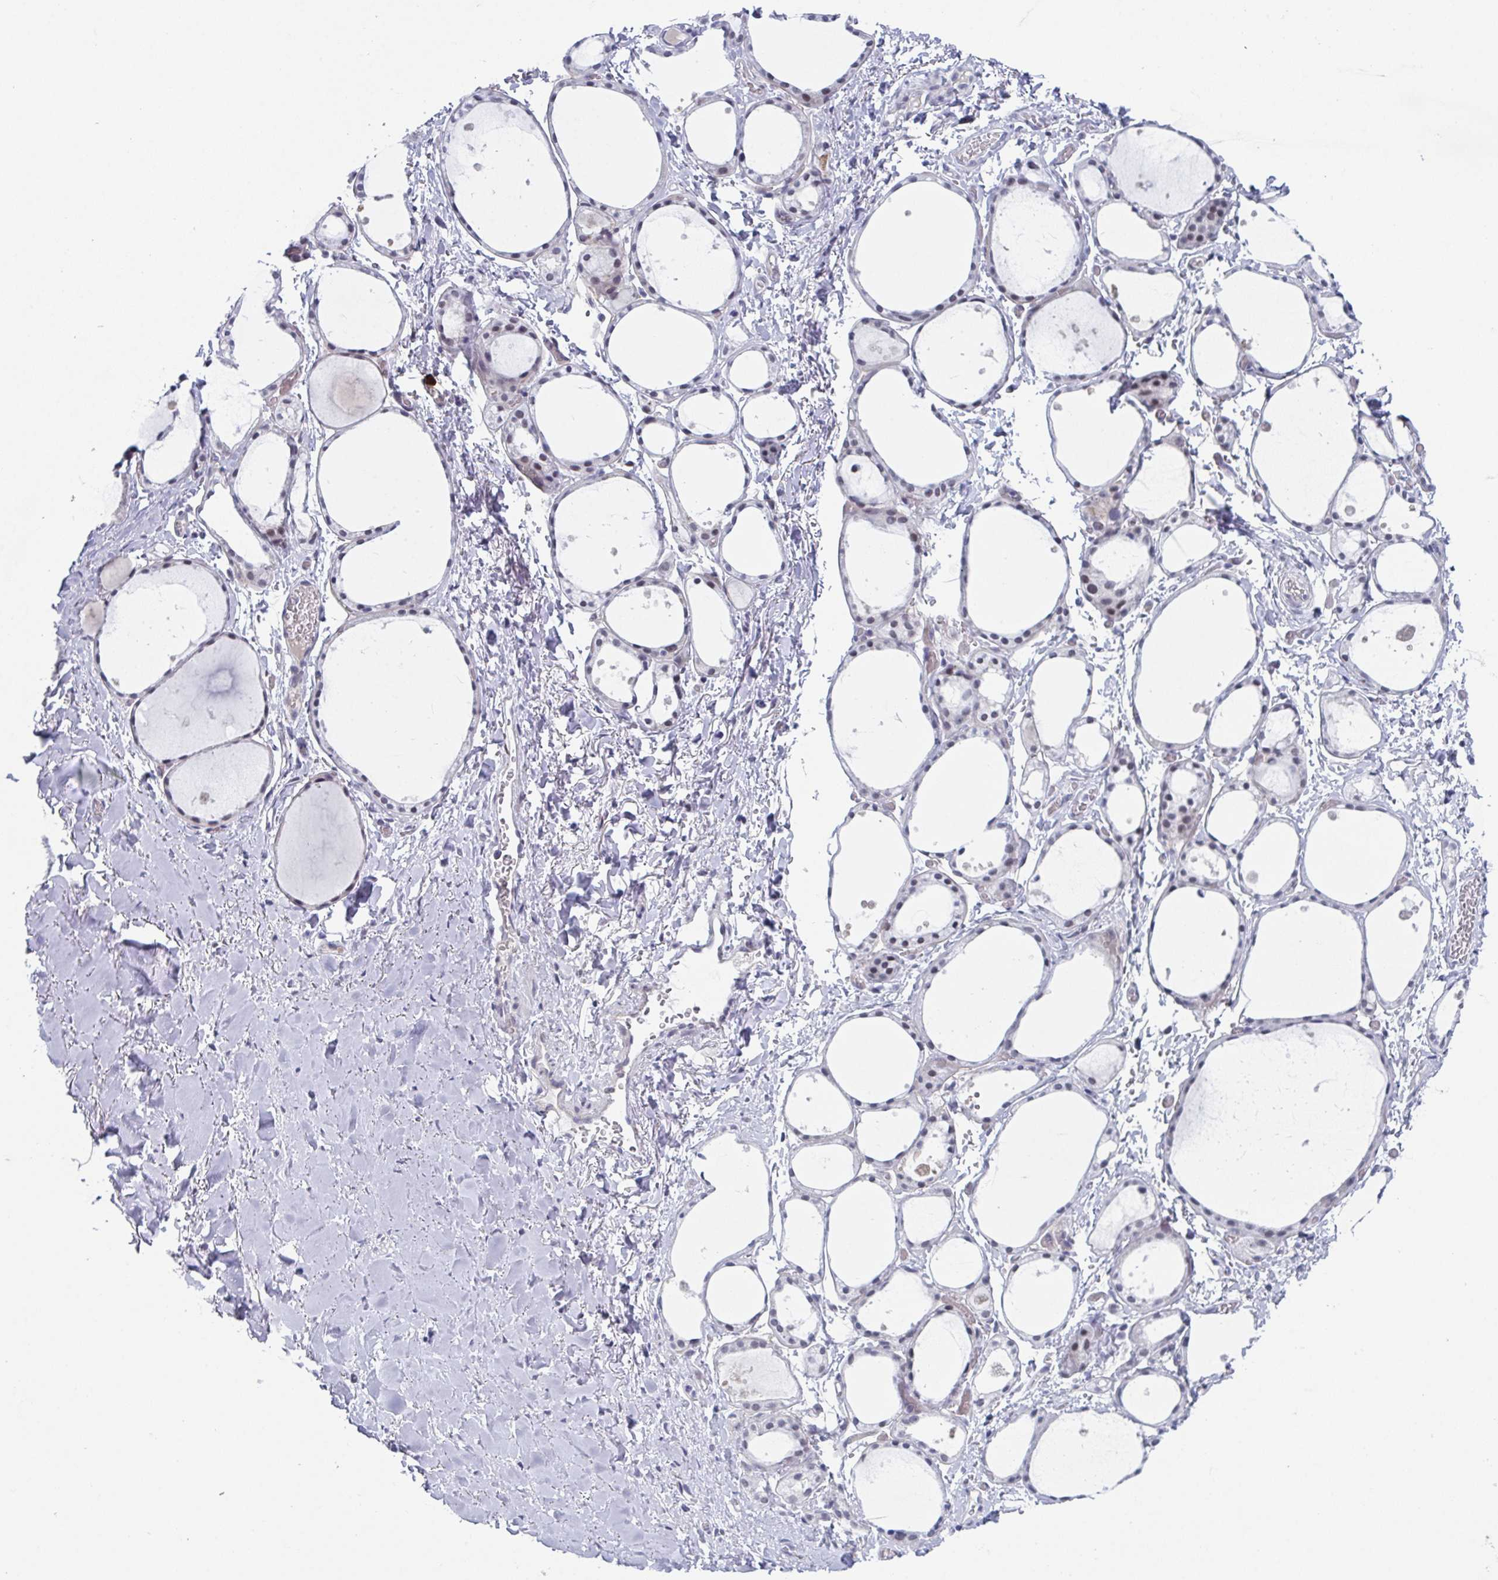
{"staining": {"intensity": "moderate", "quantity": "<25%", "location": "cytoplasmic/membranous,nuclear"}, "tissue": "thyroid gland", "cell_type": "Glandular cells", "image_type": "normal", "snomed": [{"axis": "morphology", "description": "Normal tissue, NOS"}, {"axis": "topography", "description": "Thyroid gland"}], "caption": "This micrograph demonstrates immunohistochemistry staining of normal human thyroid gland, with low moderate cytoplasmic/membranous,nuclear expression in approximately <25% of glandular cells.", "gene": "ZFP64", "patient": {"sex": "male", "age": 68}}